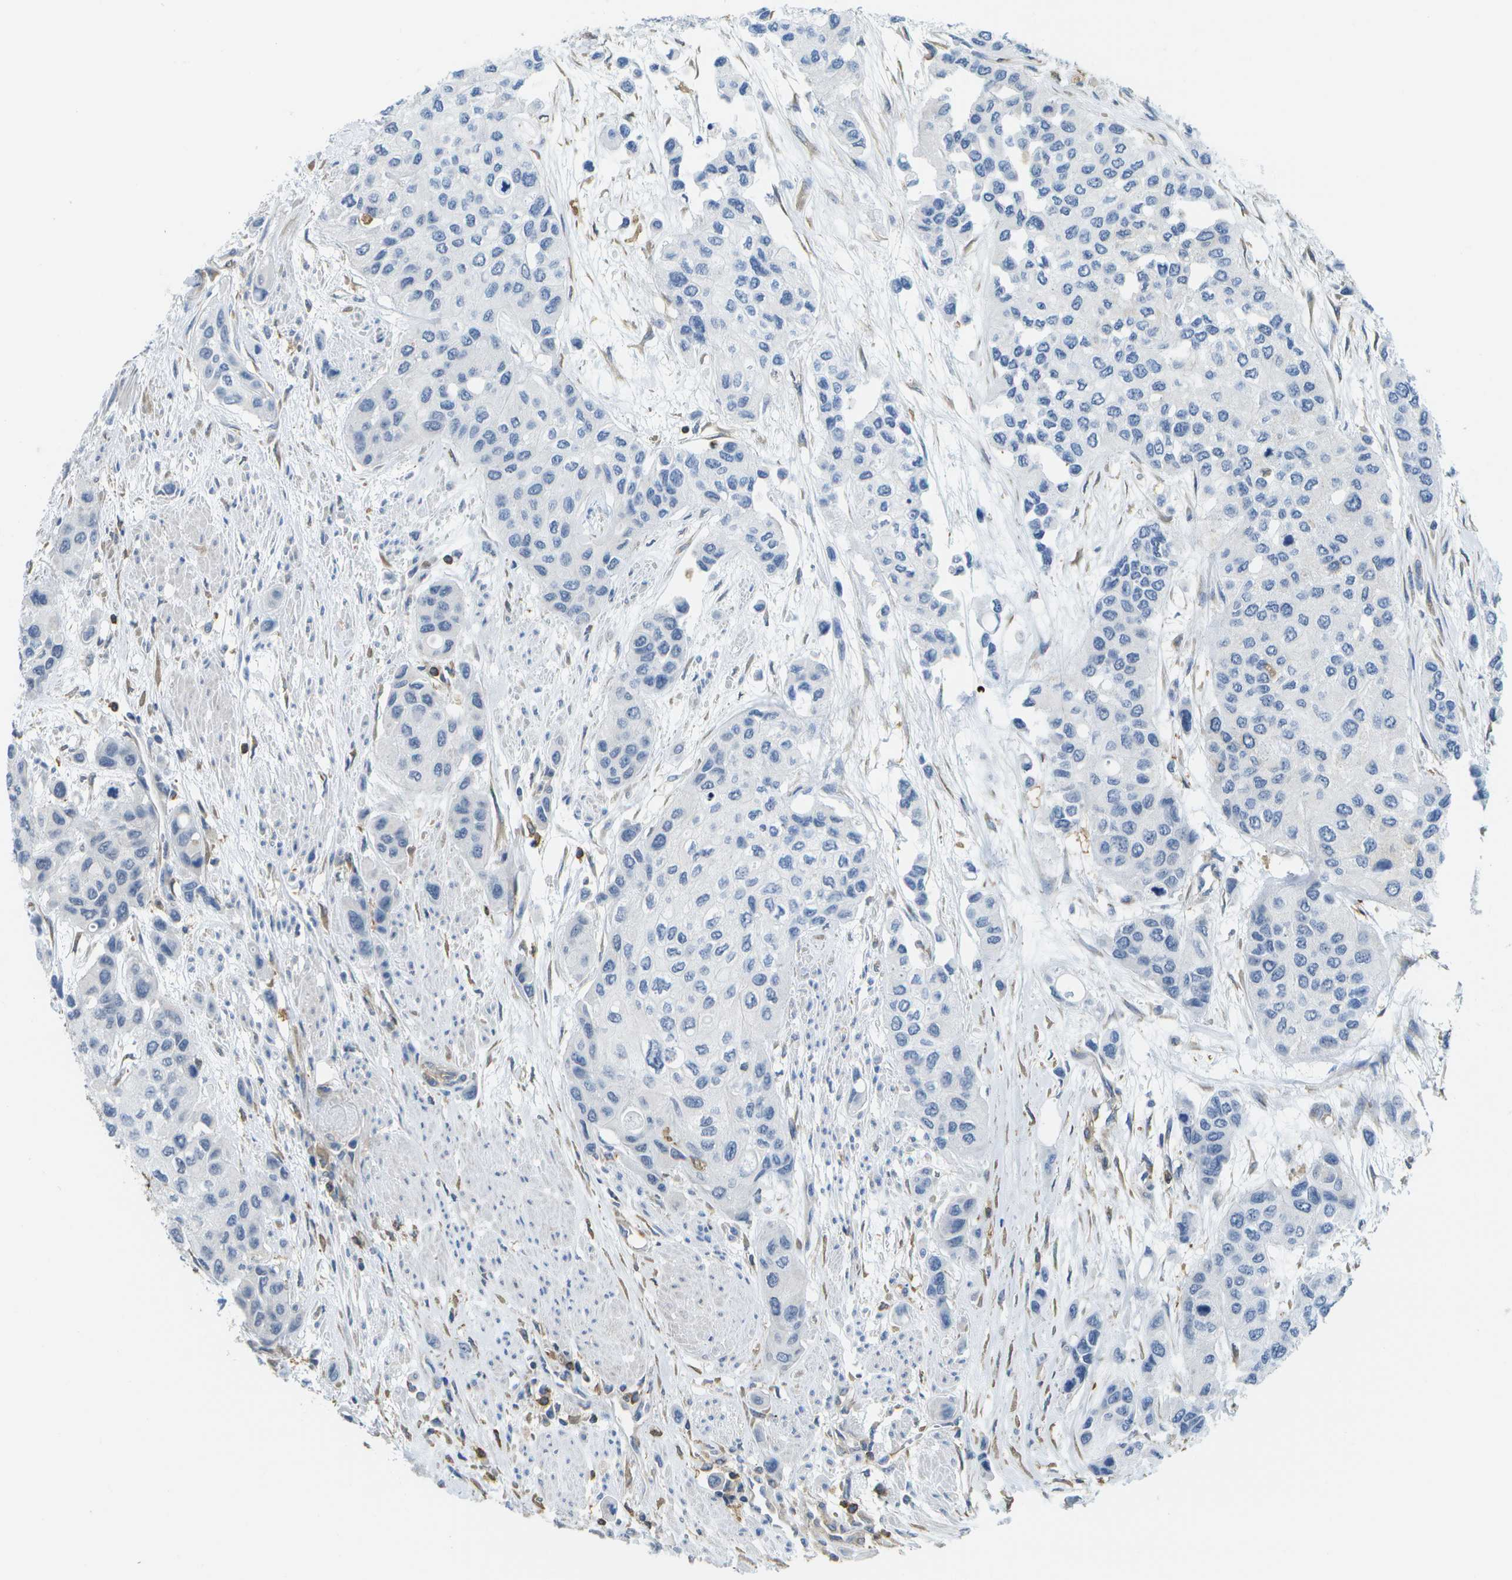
{"staining": {"intensity": "negative", "quantity": "none", "location": "none"}, "tissue": "urothelial cancer", "cell_type": "Tumor cells", "image_type": "cancer", "snomed": [{"axis": "morphology", "description": "Urothelial carcinoma, High grade"}, {"axis": "topography", "description": "Urinary bladder"}], "caption": "The immunohistochemistry histopathology image has no significant staining in tumor cells of urothelial cancer tissue. (Stains: DAB (3,3'-diaminobenzidine) IHC with hematoxylin counter stain, Microscopy: brightfield microscopy at high magnification).", "gene": "RCSD1", "patient": {"sex": "female", "age": 56}}